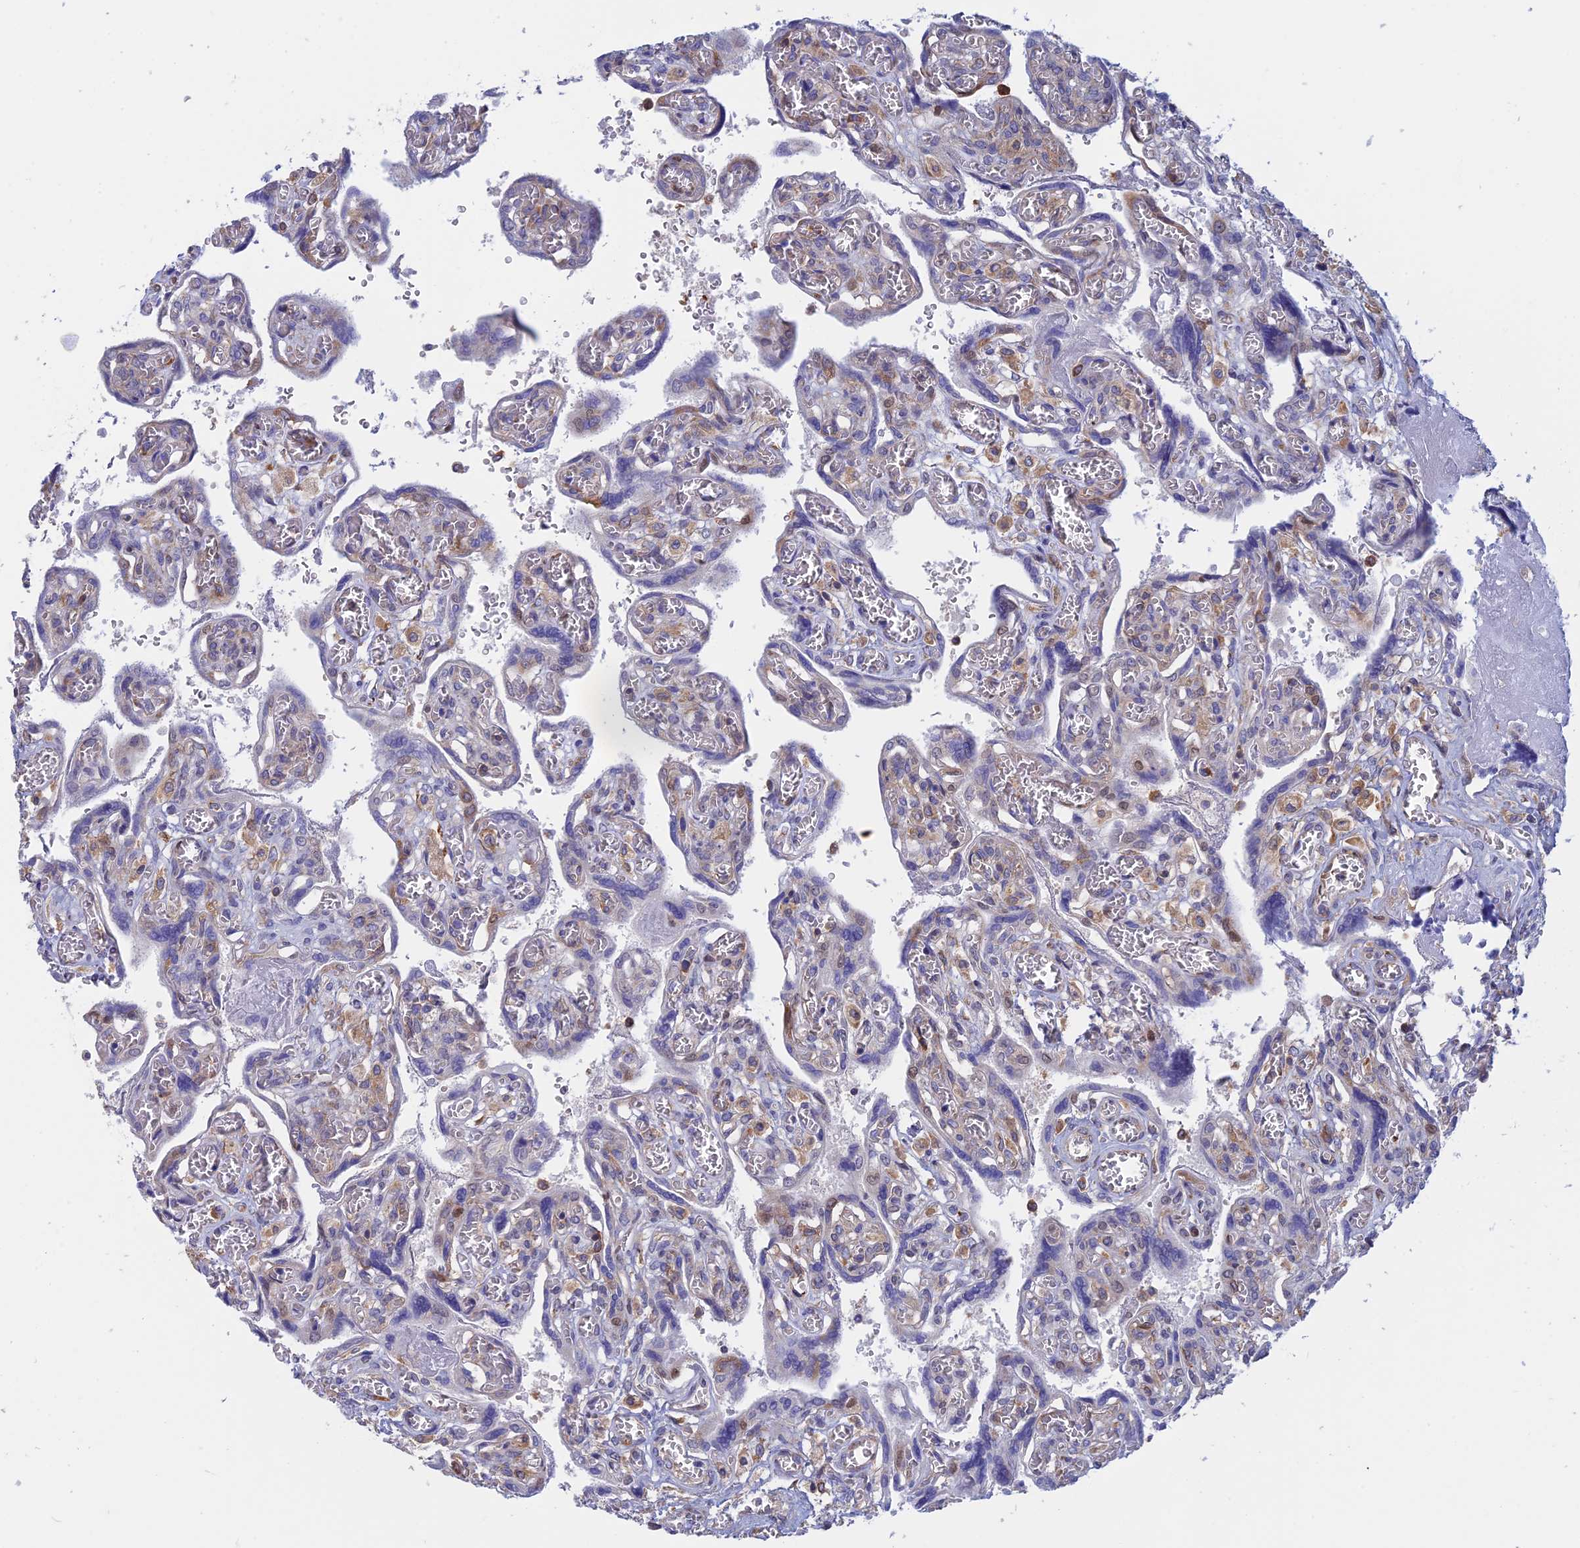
{"staining": {"intensity": "negative", "quantity": "none", "location": "none"}, "tissue": "placenta", "cell_type": "Trophoblastic cells", "image_type": "normal", "snomed": [{"axis": "morphology", "description": "Normal tissue, NOS"}, {"axis": "topography", "description": "Placenta"}], "caption": "The image shows no staining of trophoblastic cells in benign placenta.", "gene": "GMIP", "patient": {"sex": "female", "age": 39}}